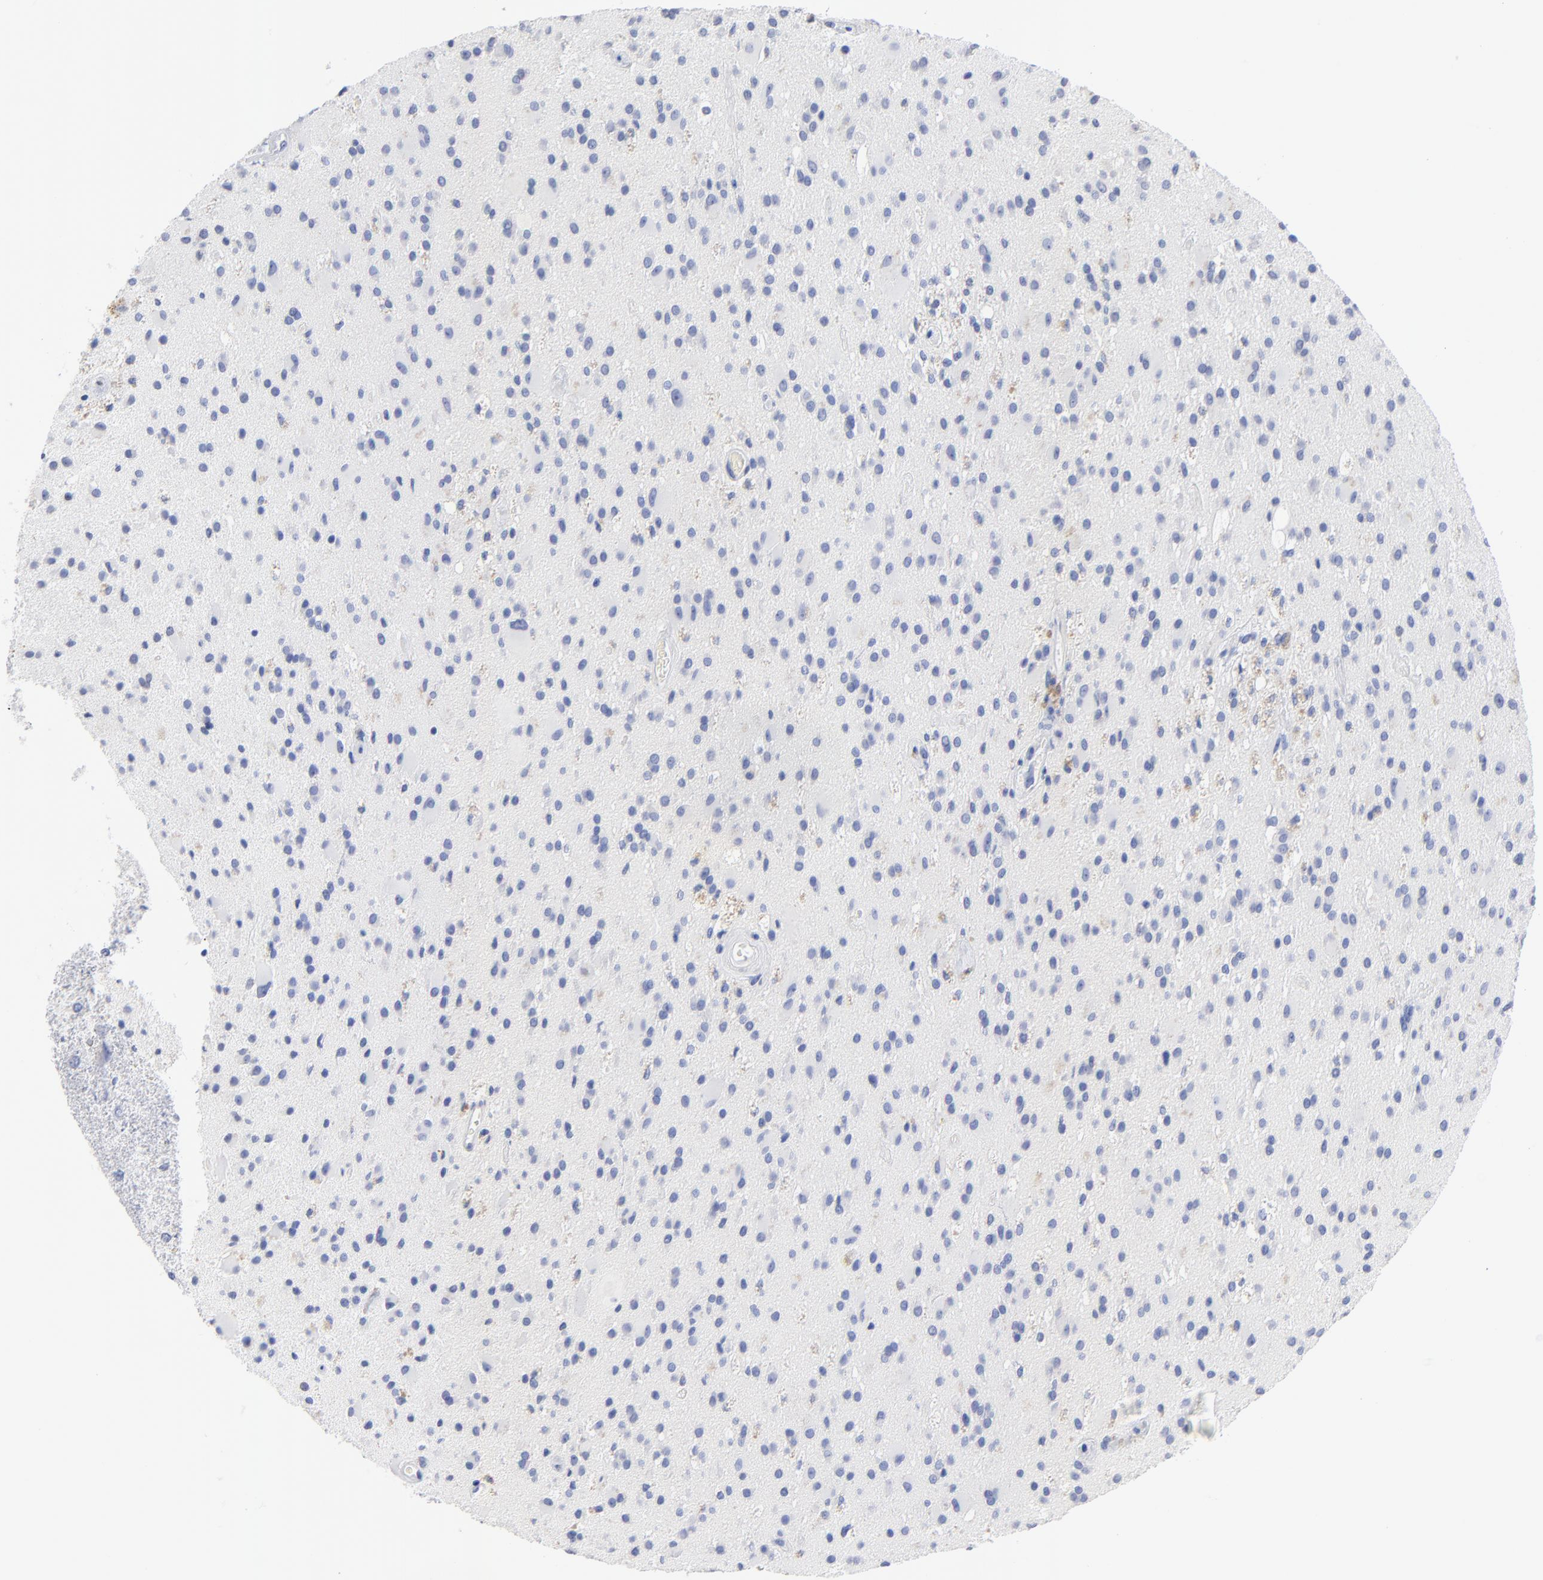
{"staining": {"intensity": "negative", "quantity": "none", "location": "none"}, "tissue": "glioma", "cell_type": "Tumor cells", "image_type": "cancer", "snomed": [{"axis": "morphology", "description": "Glioma, malignant, Low grade"}, {"axis": "topography", "description": "Brain"}], "caption": "An immunohistochemistry micrograph of glioma is shown. There is no staining in tumor cells of glioma. (Brightfield microscopy of DAB immunohistochemistry (IHC) at high magnification).", "gene": "ACY1", "patient": {"sex": "male", "age": 58}}